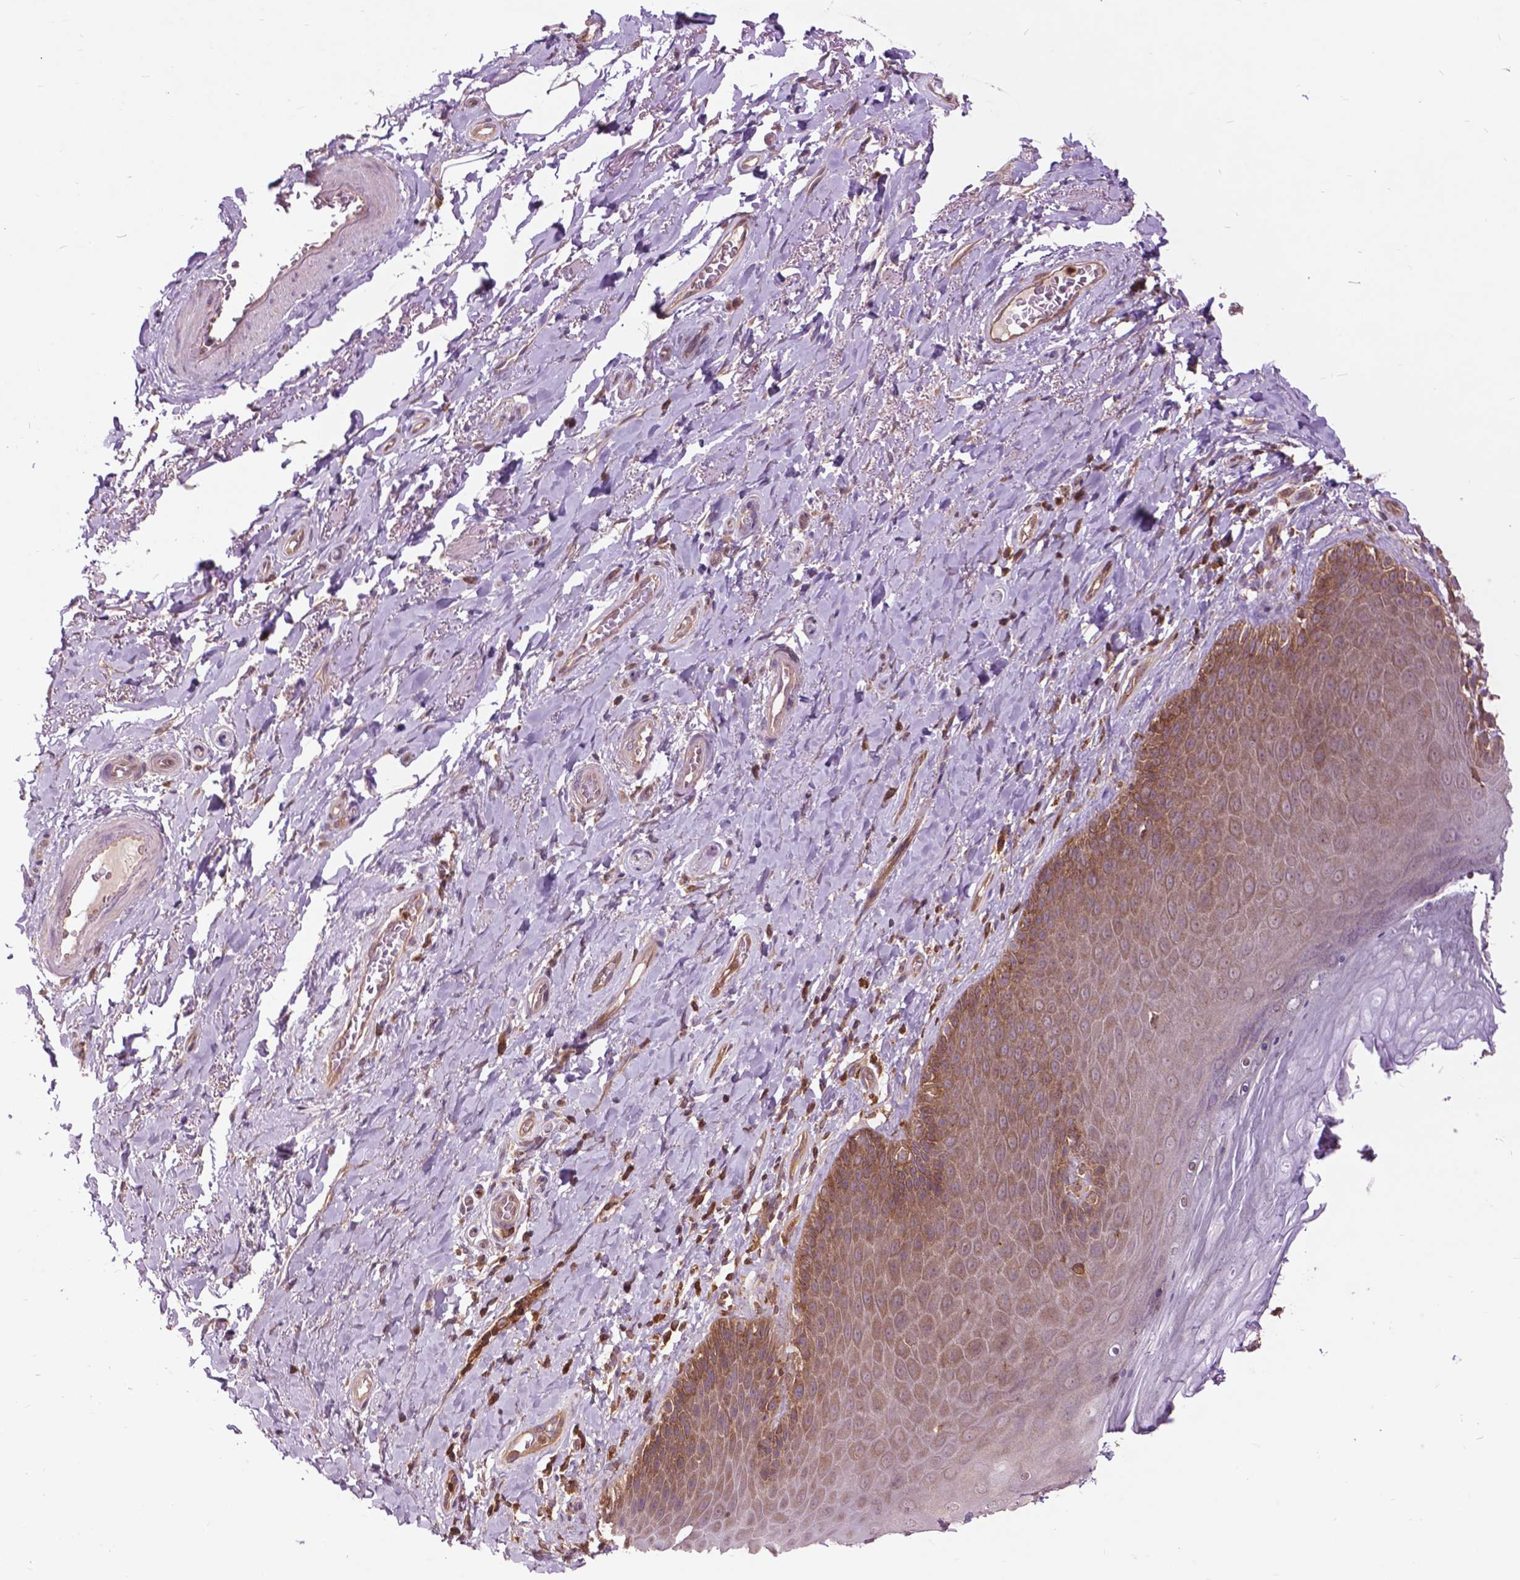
{"staining": {"intensity": "negative", "quantity": "none", "location": "none"}, "tissue": "adipose tissue", "cell_type": "Adipocytes", "image_type": "normal", "snomed": [{"axis": "morphology", "description": "Normal tissue, NOS"}, {"axis": "topography", "description": "Anal"}, {"axis": "topography", "description": "Peripheral nerve tissue"}], "caption": "Immunohistochemistry (IHC) image of unremarkable adipose tissue: adipose tissue stained with DAB shows no significant protein positivity in adipocytes.", "gene": "ARAF", "patient": {"sex": "male", "age": 53}}